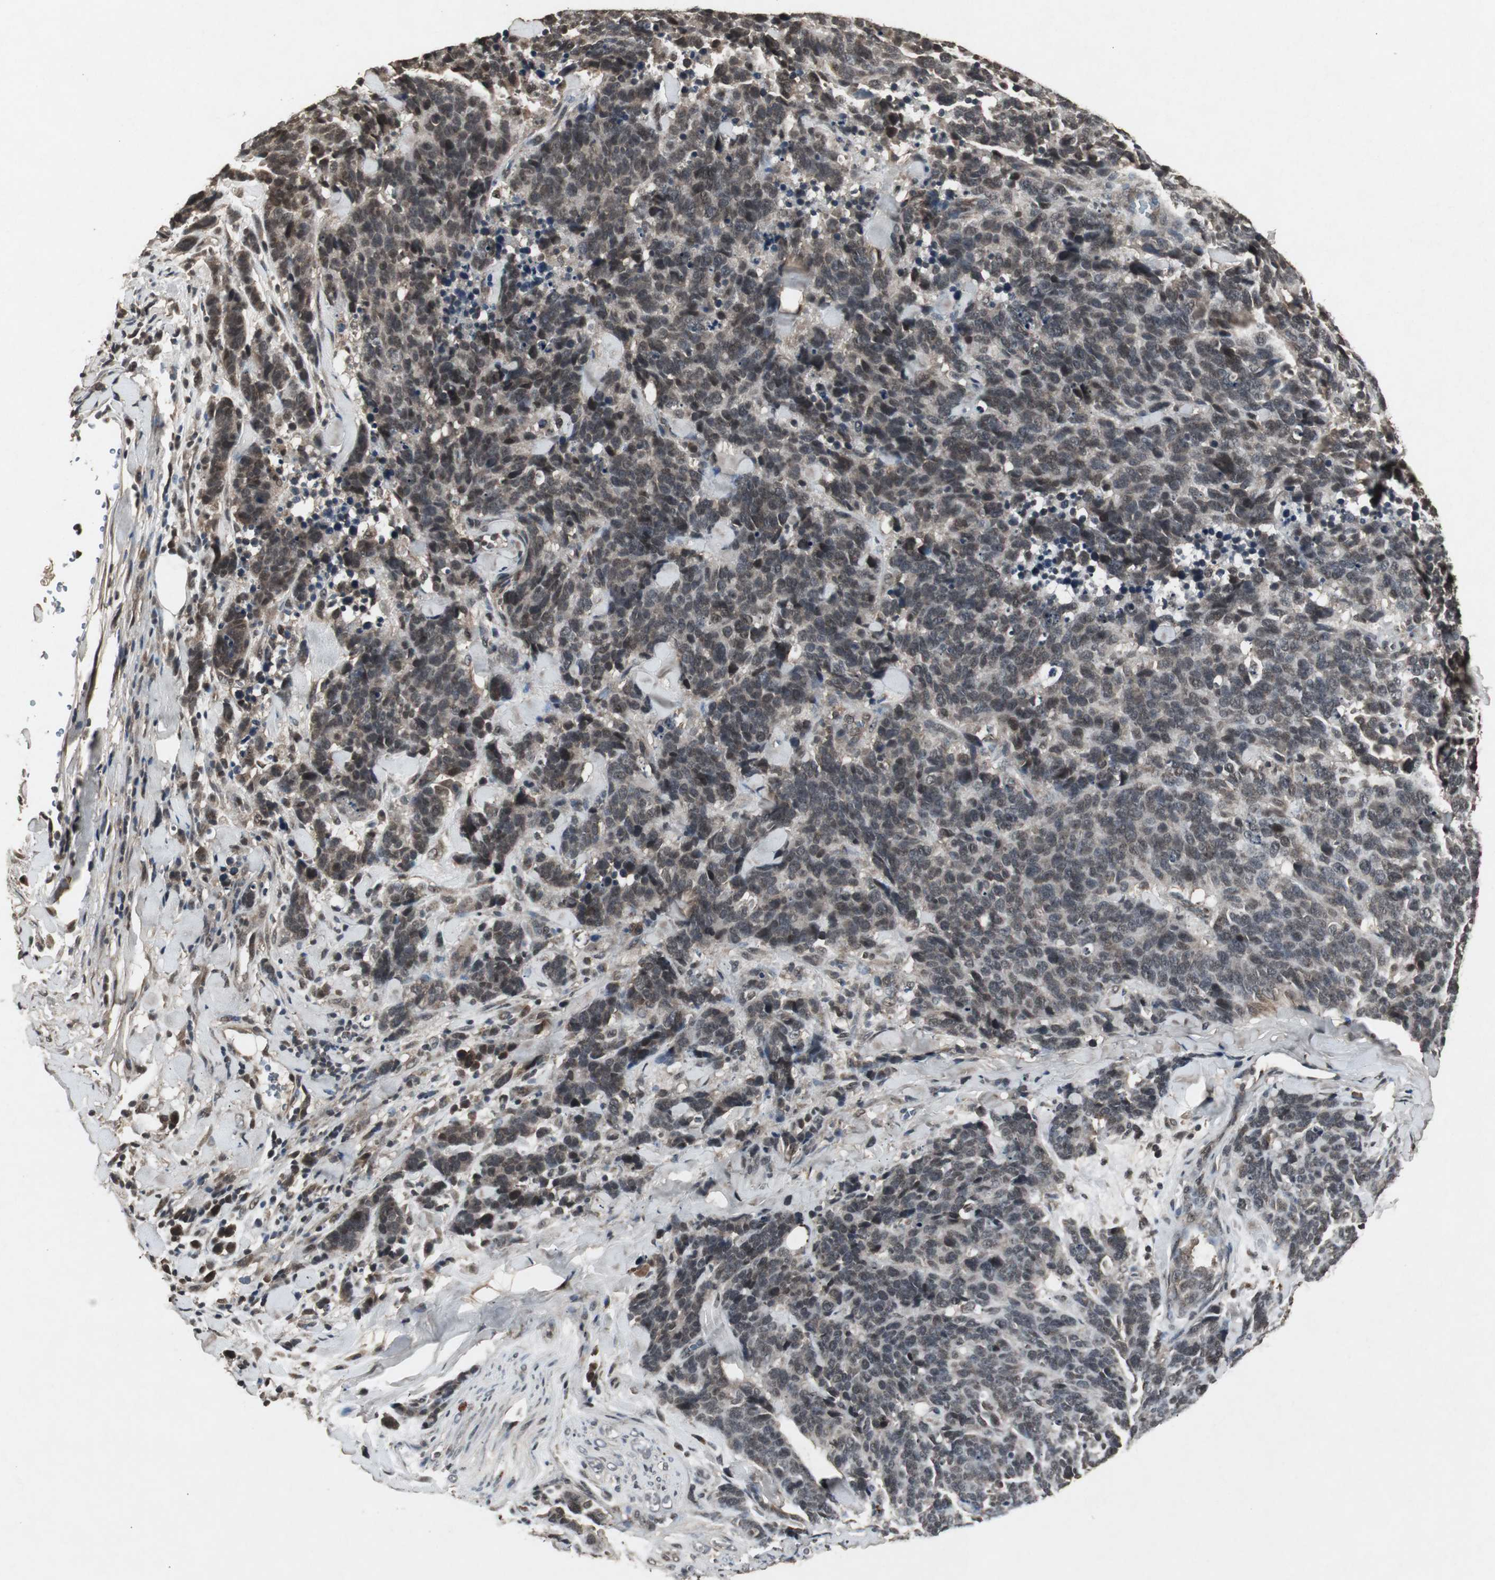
{"staining": {"intensity": "moderate", "quantity": ">75%", "location": "cytoplasmic/membranous,nuclear"}, "tissue": "lung cancer", "cell_type": "Tumor cells", "image_type": "cancer", "snomed": [{"axis": "morphology", "description": "Neoplasm, malignant, NOS"}, {"axis": "topography", "description": "Lung"}], "caption": "Protein staining of lung cancer tissue demonstrates moderate cytoplasmic/membranous and nuclear positivity in about >75% of tumor cells.", "gene": "EMX1", "patient": {"sex": "female", "age": 58}}